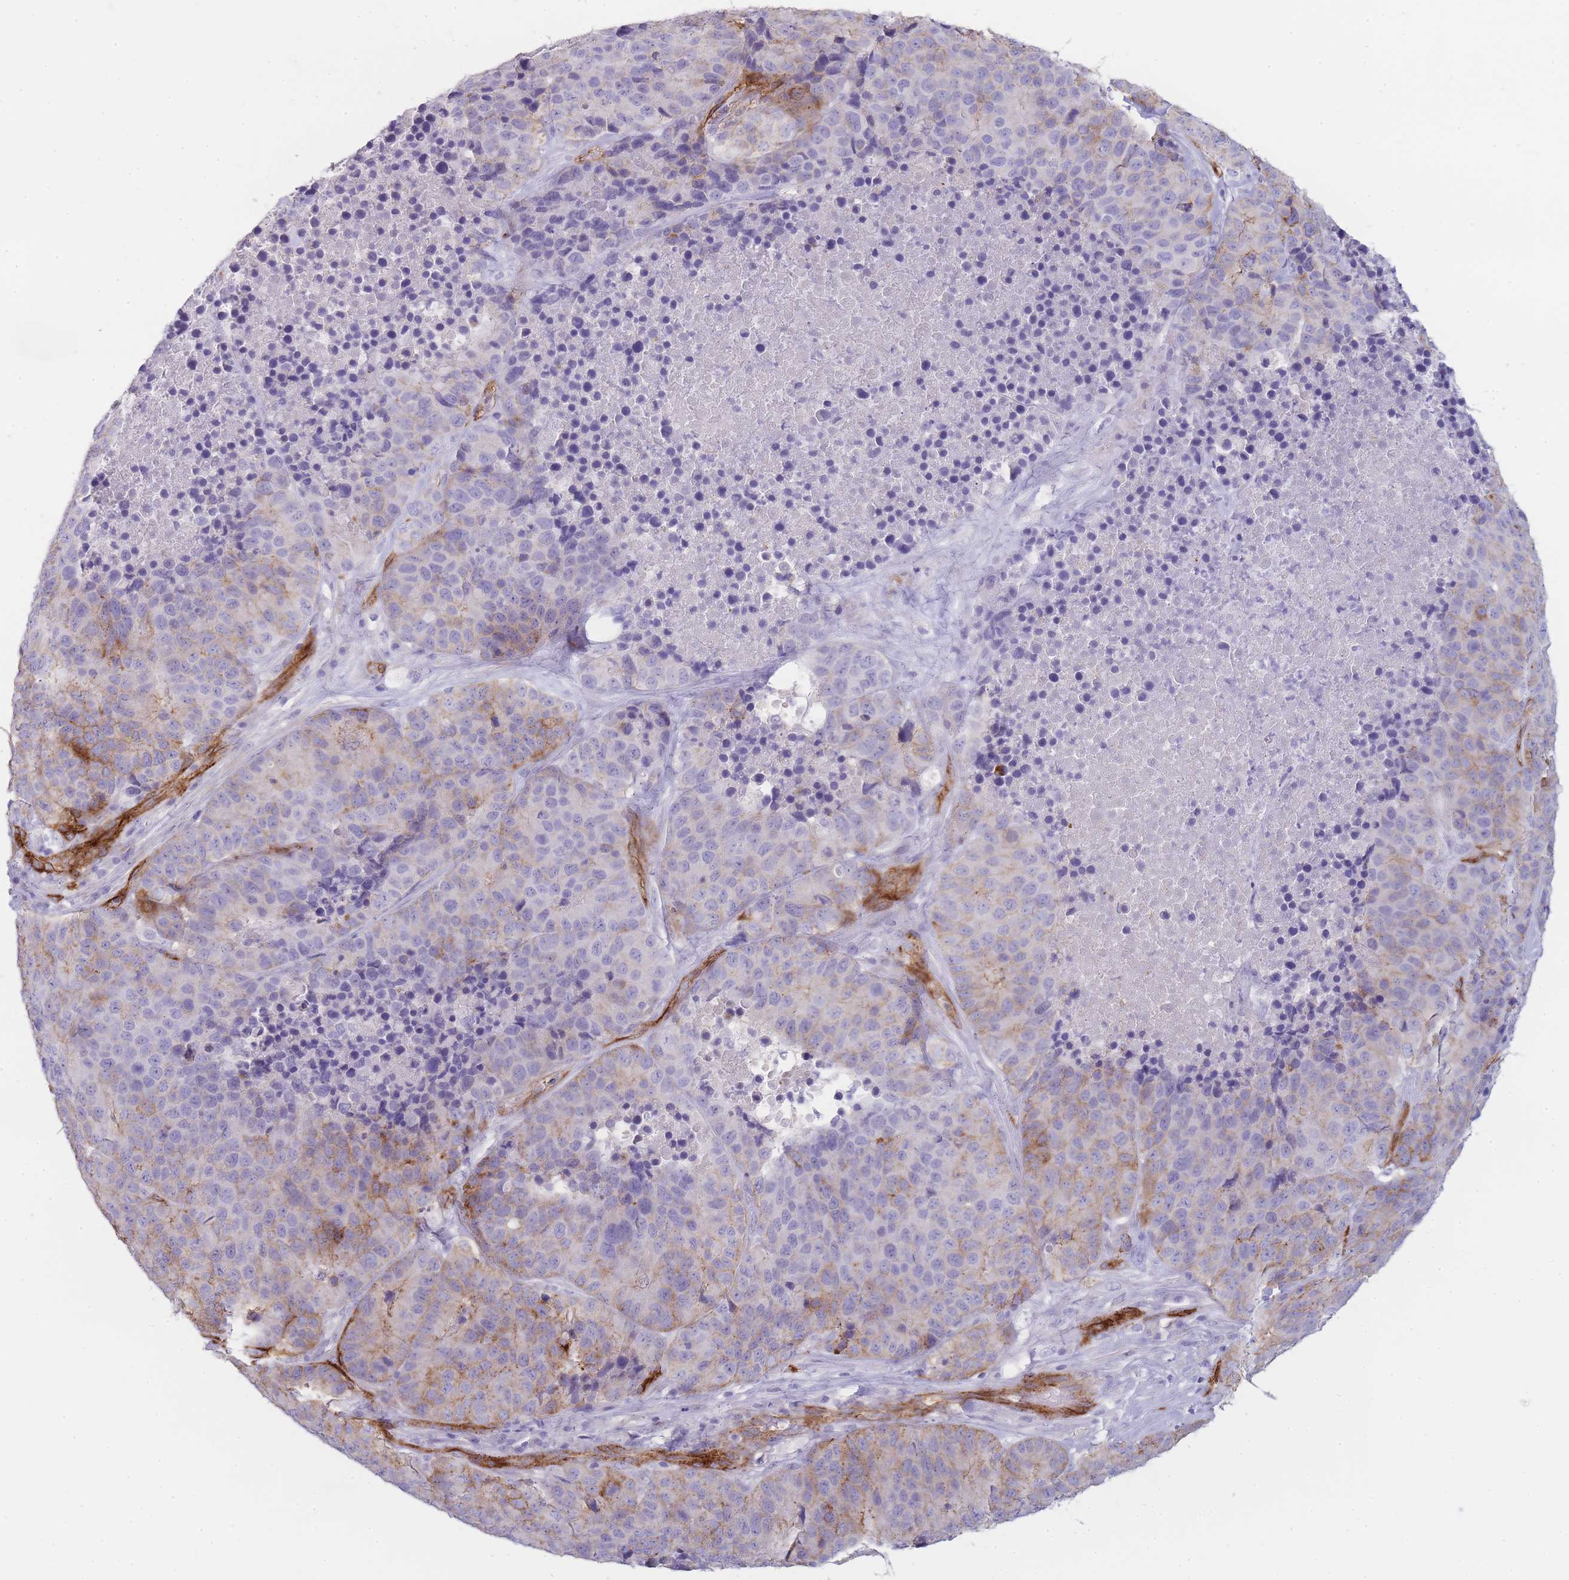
{"staining": {"intensity": "moderate", "quantity": "25%-75%", "location": "cytoplasmic/membranous"}, "tissue": "stomach cancer", "cell_type": "Tumor cells", "image_type": "cancer", "snomed": [{"axis": "morphology", "description": "Adenocarcinoma, NOS"}, {"axis": "topography", "description": "Stomach"}], "caption": "Protein staining shows moderate cytoplasmic/membranous expression in approximately 25%-75% of tumor cells in adenocarcinoma (stomach). (Stains: DAB (3,3'-diaminobenzidine) in brown, nuclei in blue, Microscopy: brightfield microscopy at high magnification).", "gene": "UTP14A", "patient": {"sex": "male", "age": 71}}